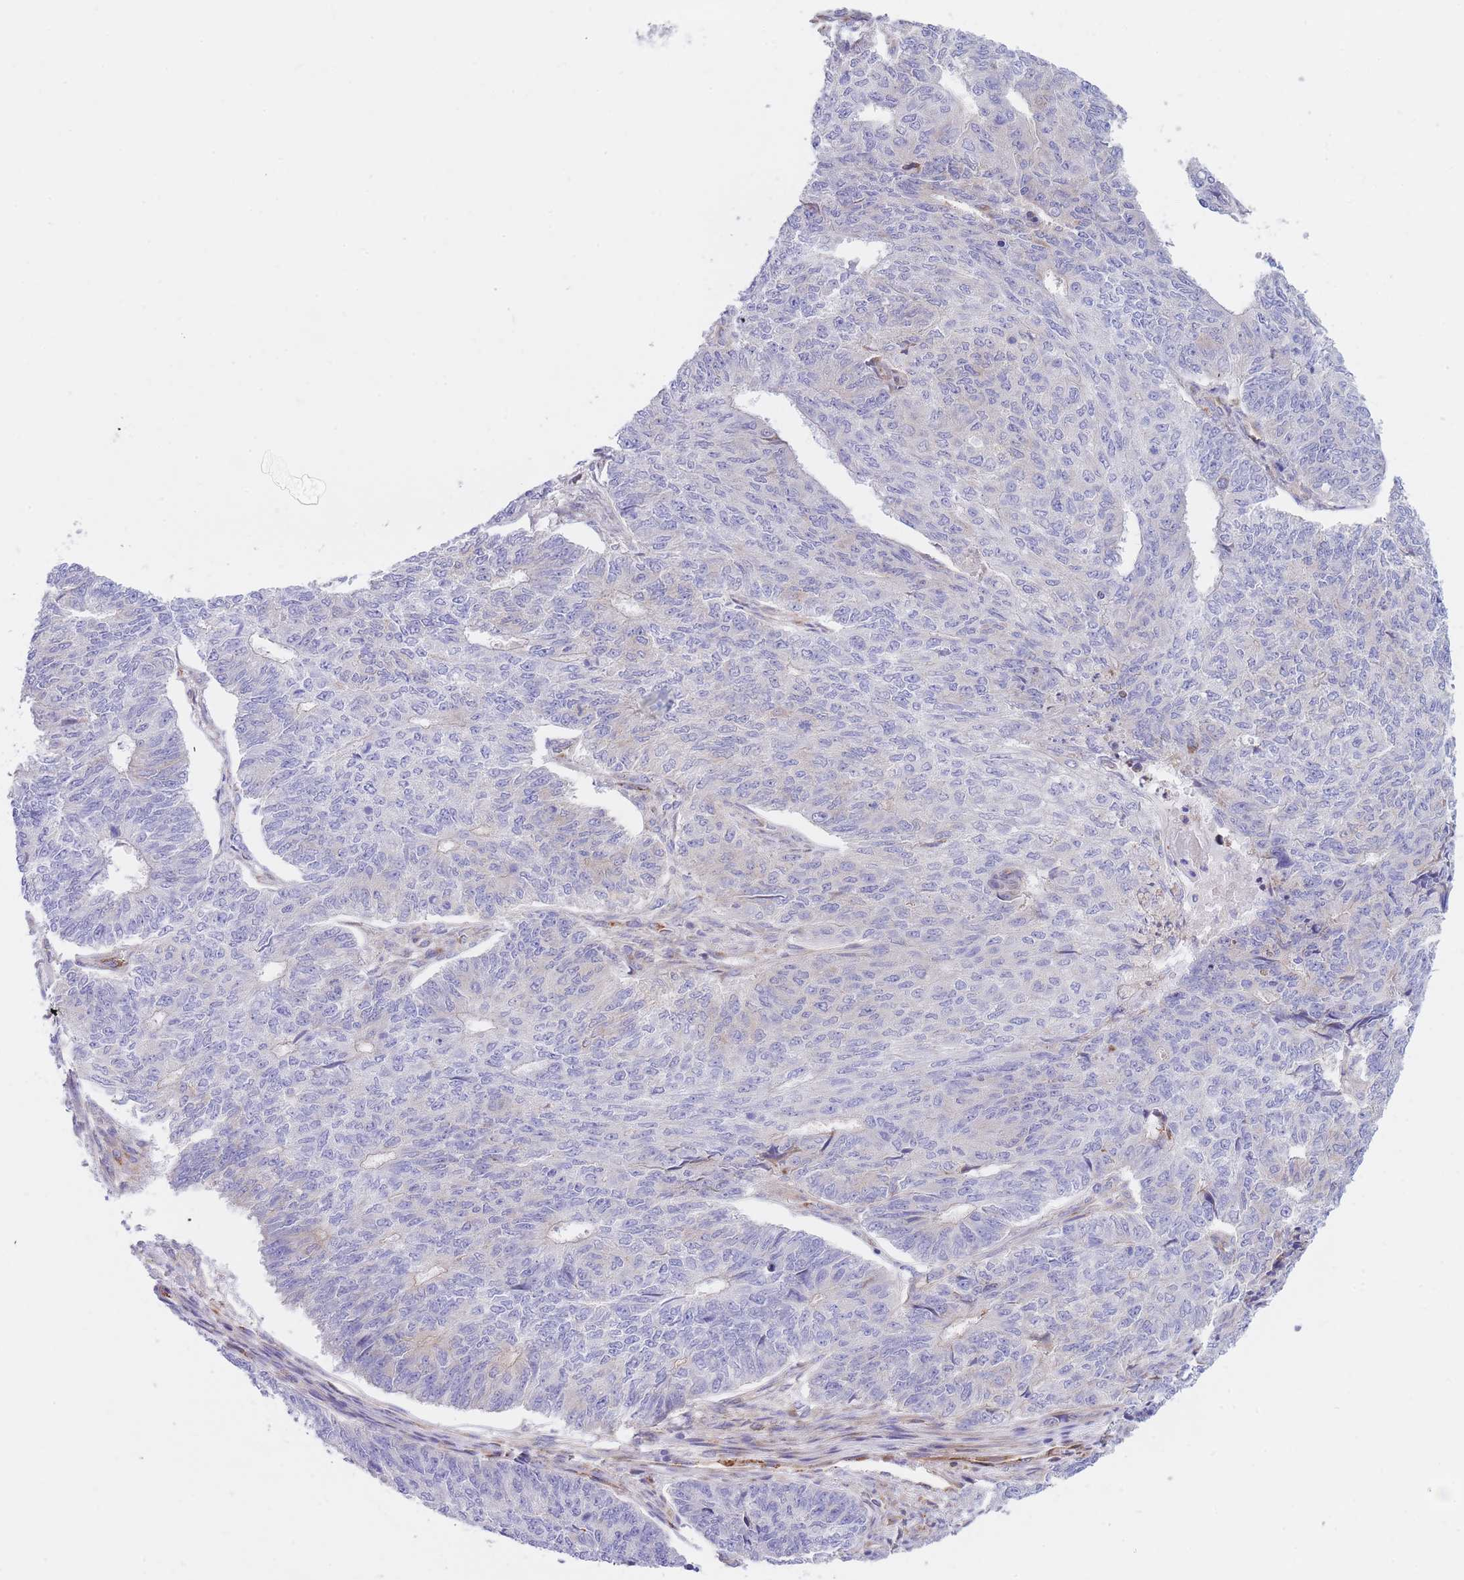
{"staining": {"intensity": "negative", "quantity": "none", "location": "none"}, "tissue": "endometrial cancer", "cell_type": "Tumor cells", "image_type": "cancer", "snomed": [{"axis": "morphology", "description": "Adenocarcinoma, NOS"}, {"axis": "topography", "description": "Endometrium"}], "caption": "Image shows no significant protein positivity in tumor cells of endometrial cancer (adenocarcinoma). (Brightfield microscopy of DAB immunohistochemistry at high magnification).", "gene": "DET1", "patient": {"sex": "female", "age": 32}}